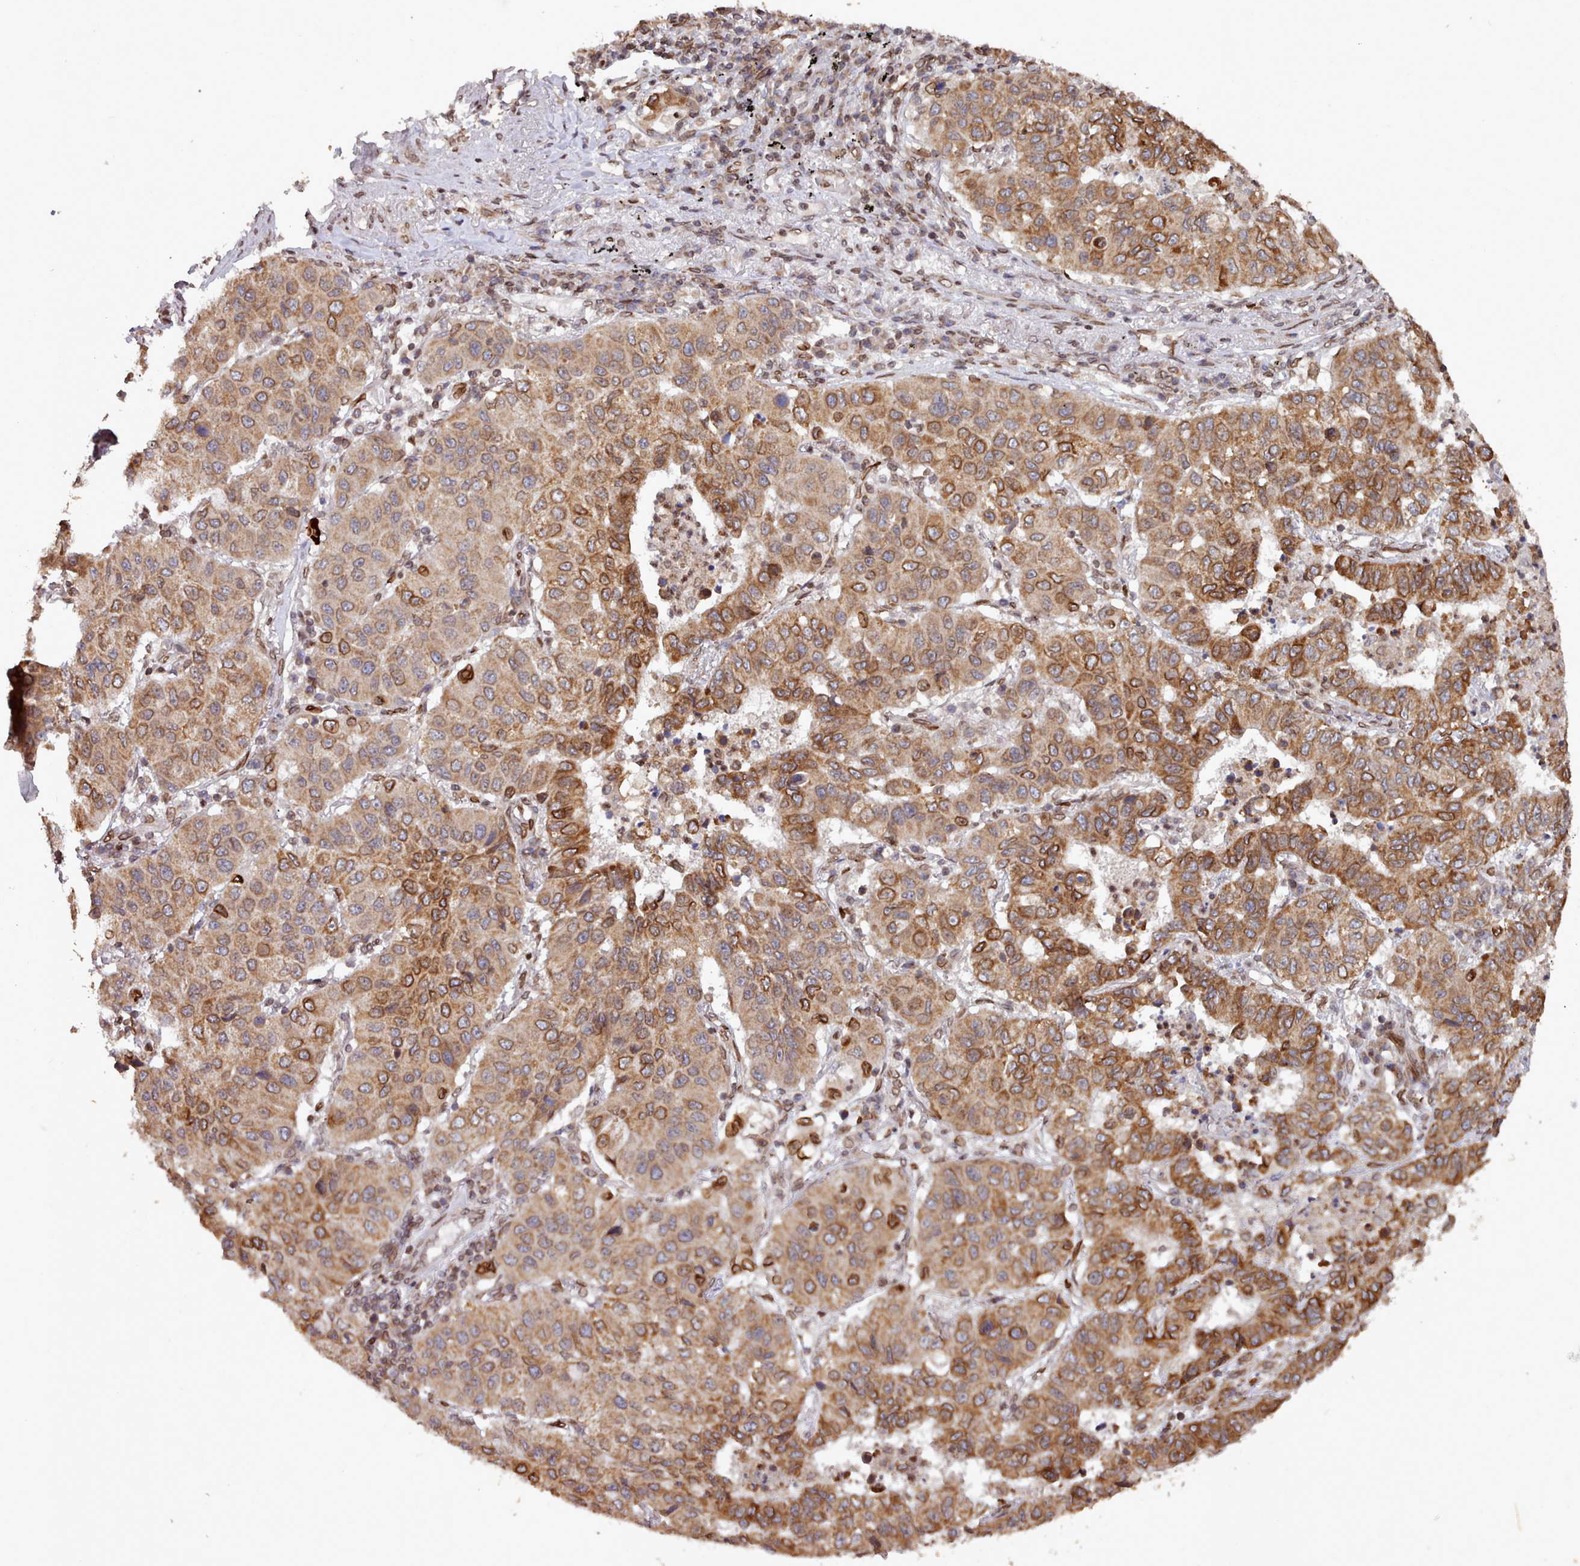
{"staining": {"intensity": "moderate", "quantity": ">75%", "location": "cytoplasmic/membranous,nuclear"}, "tissue": "lung cancer", "cell_type": "Tumor cells", "image_type": "cancer", "snomed": [{"axis": "morphology", "description": "Squamous cell carcinoma, NOS"}, {"axis": "topography", "description": "Lung"}], "caption": "IHC photomicrograph of neoplastic tissue: lung cancer stained using immunohistochemistry (IHC) exhibits medium levels of moderate protein expression localized specifically in the cytoplasmic/membranous and nuclear of tumor cells, appearing as a cytoplasmic/membranous and nuclear brown color.", "gene": "TOR1AIP1", "patient": {"sex": "male", "age": 74}}